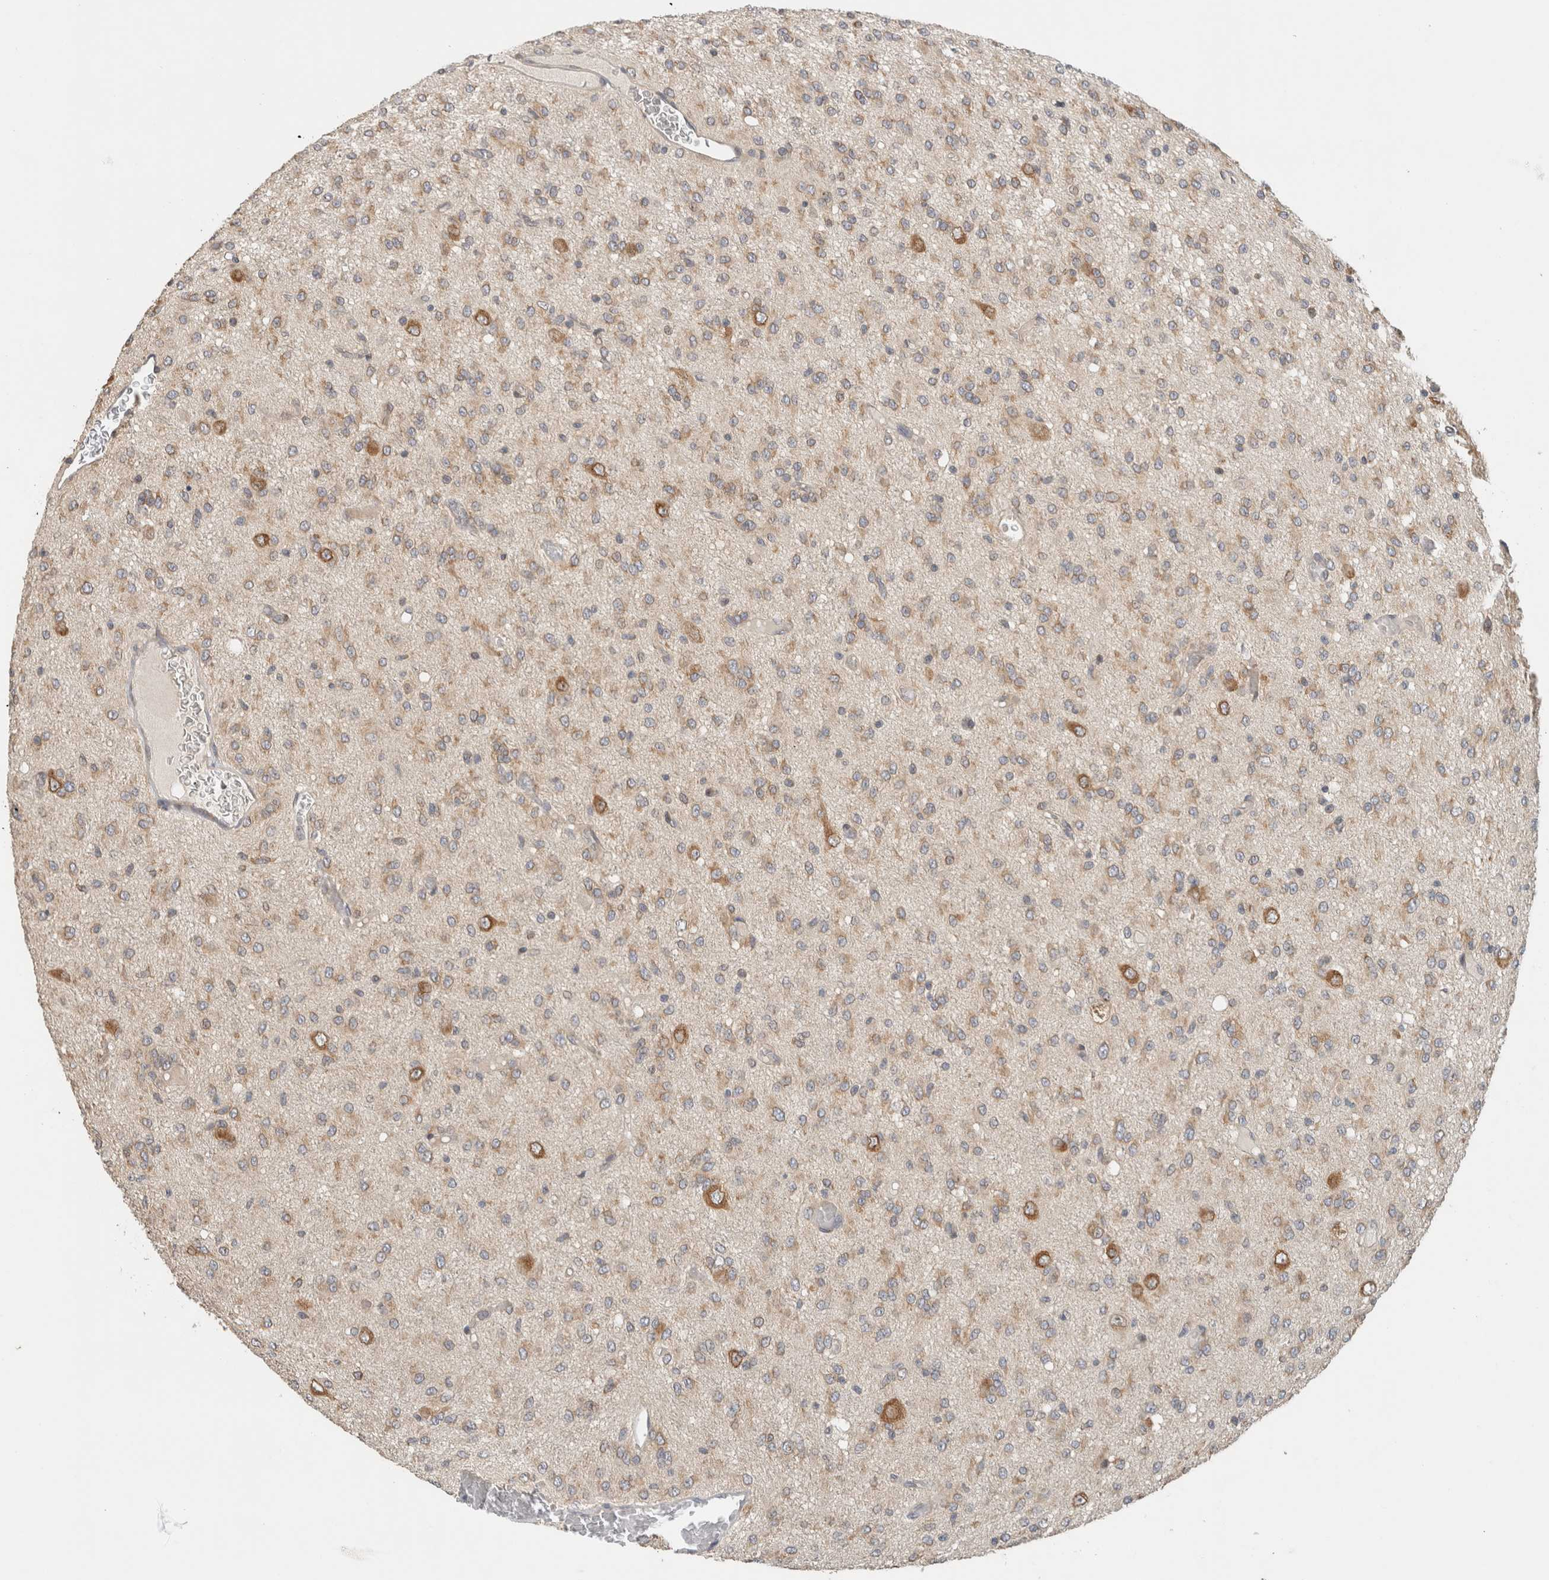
{"staining": {"intensity": "weak", "quantity": "25%-75%", "location": "cytoplasmic/membranous"}, "tissue": "glioma", "cell_type": "Tumor cells", "image_type": "cancer", "snomed": [{"axis": "morphology", "description": "Glioma, malignant, High grade"}, {"axis": "topography", "description": "Brain"}], "caption": "Immunohistochemistry image of neoplastic tissue: human high-grade glioma (malignant) stained using immunohistochemistry (IHC) exhibits low levels of weak protein expression localized specifically in the cytoplasmic/membranous of tumor cells, appearing as a cytoplasmic/membranous brown color.", "gene": "PUM1", "patient": {"sex": "female", "age": 59}}